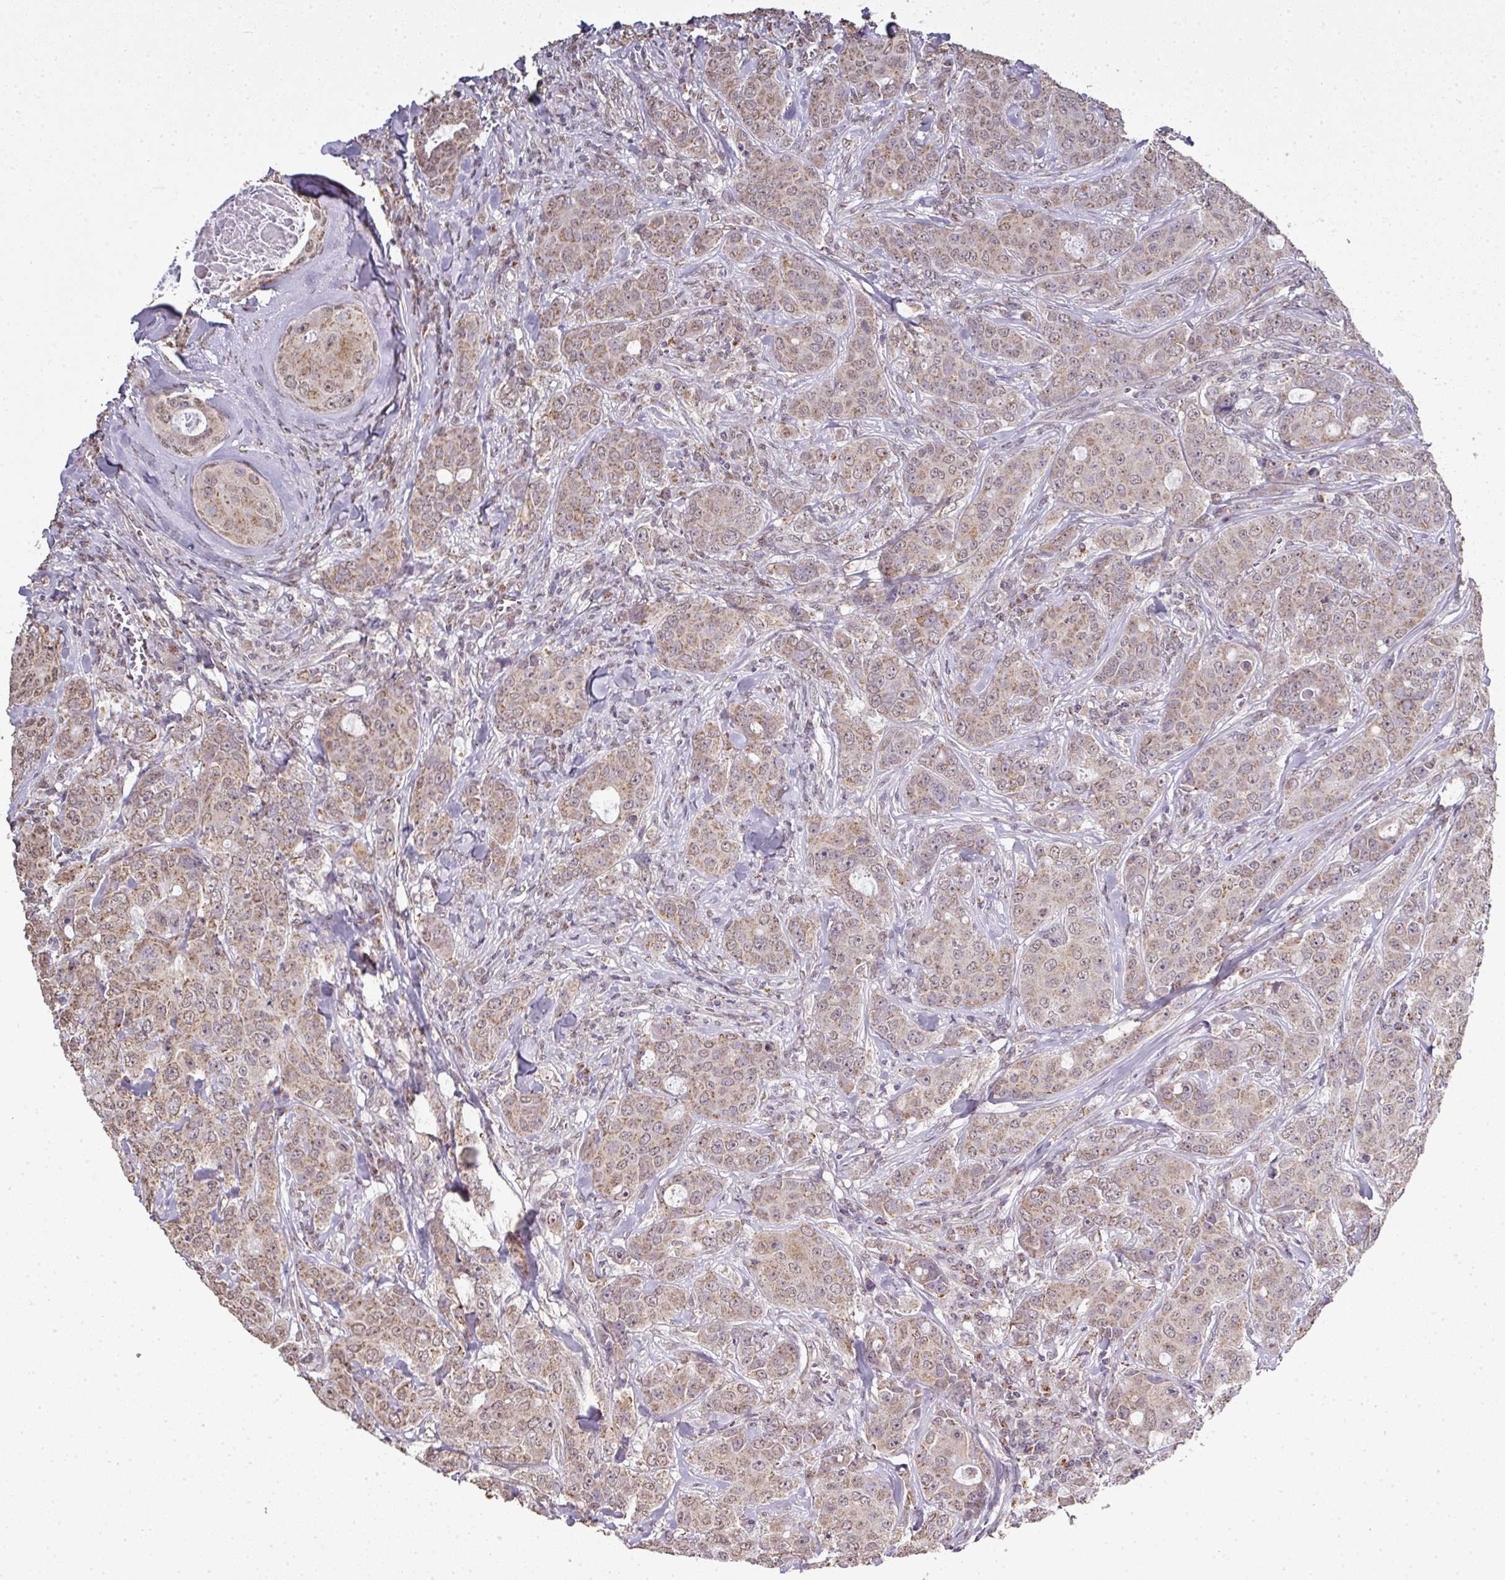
{"staining": {"intensity": "weak", "quantity": ">75%", "location": "cytoplasmic/membranous,nuclear"}, "tissue": "breast cancer", "cell_type": "Tumor cells", "image_type": "cancer", "snomed": [{"axis": "morphology", "description": "Duct carcinoma"}, {"axis": "topography", "description": "Breast"}], "caption": "The immunohistochemical stain shows weak cytoplasmic/membranous and nuclear positivity in tumor cells of breast cancer (invasive ductal carcinoma) tissue.", "gene": "JPH2", "patient": {"sex": "female", "age": 43}}